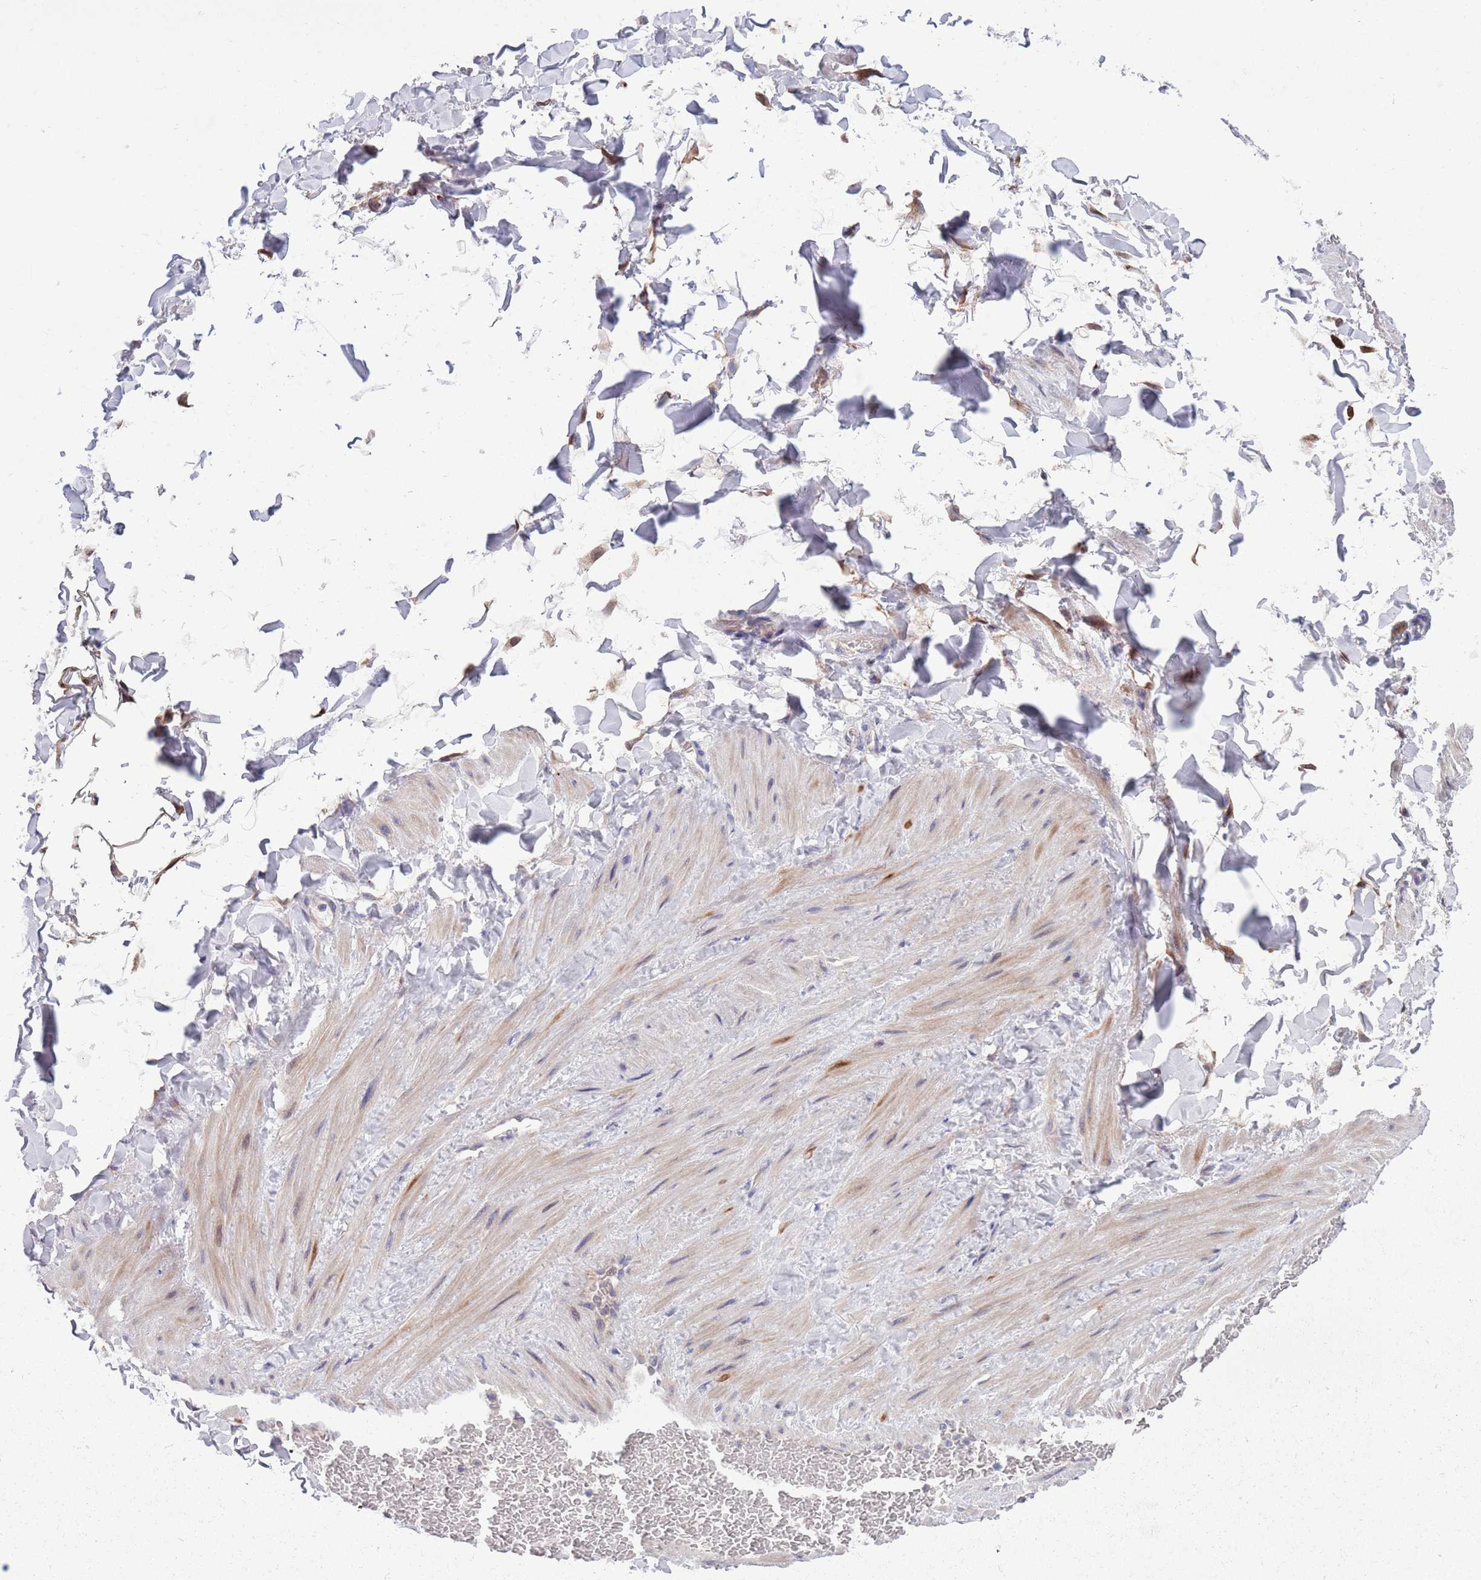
{"staining": {"intensity": "moderate", "quantity": "<25%", "location": "cytoplasmic/membranous"}, "tissue": "adipose tissue", "cell_type": "Adipocytes", "image_type": "normal", "snomed": [{"axis": "morphology", "description": "Normal tissue, NOS"}, {"axis": "topography", "description": "Soft tissue"}, {"axis": "topography", "description": "Vascular tissue"}], "caption": "This micrograph shows immunohistochemistry staining of unremarkable adipose tissue, with low moderate cytoplasmic/membranous expression in approximately <25% of adipocytes.", "gene": "KLHL29", "patient": {"sex": "male", "age": 54}}